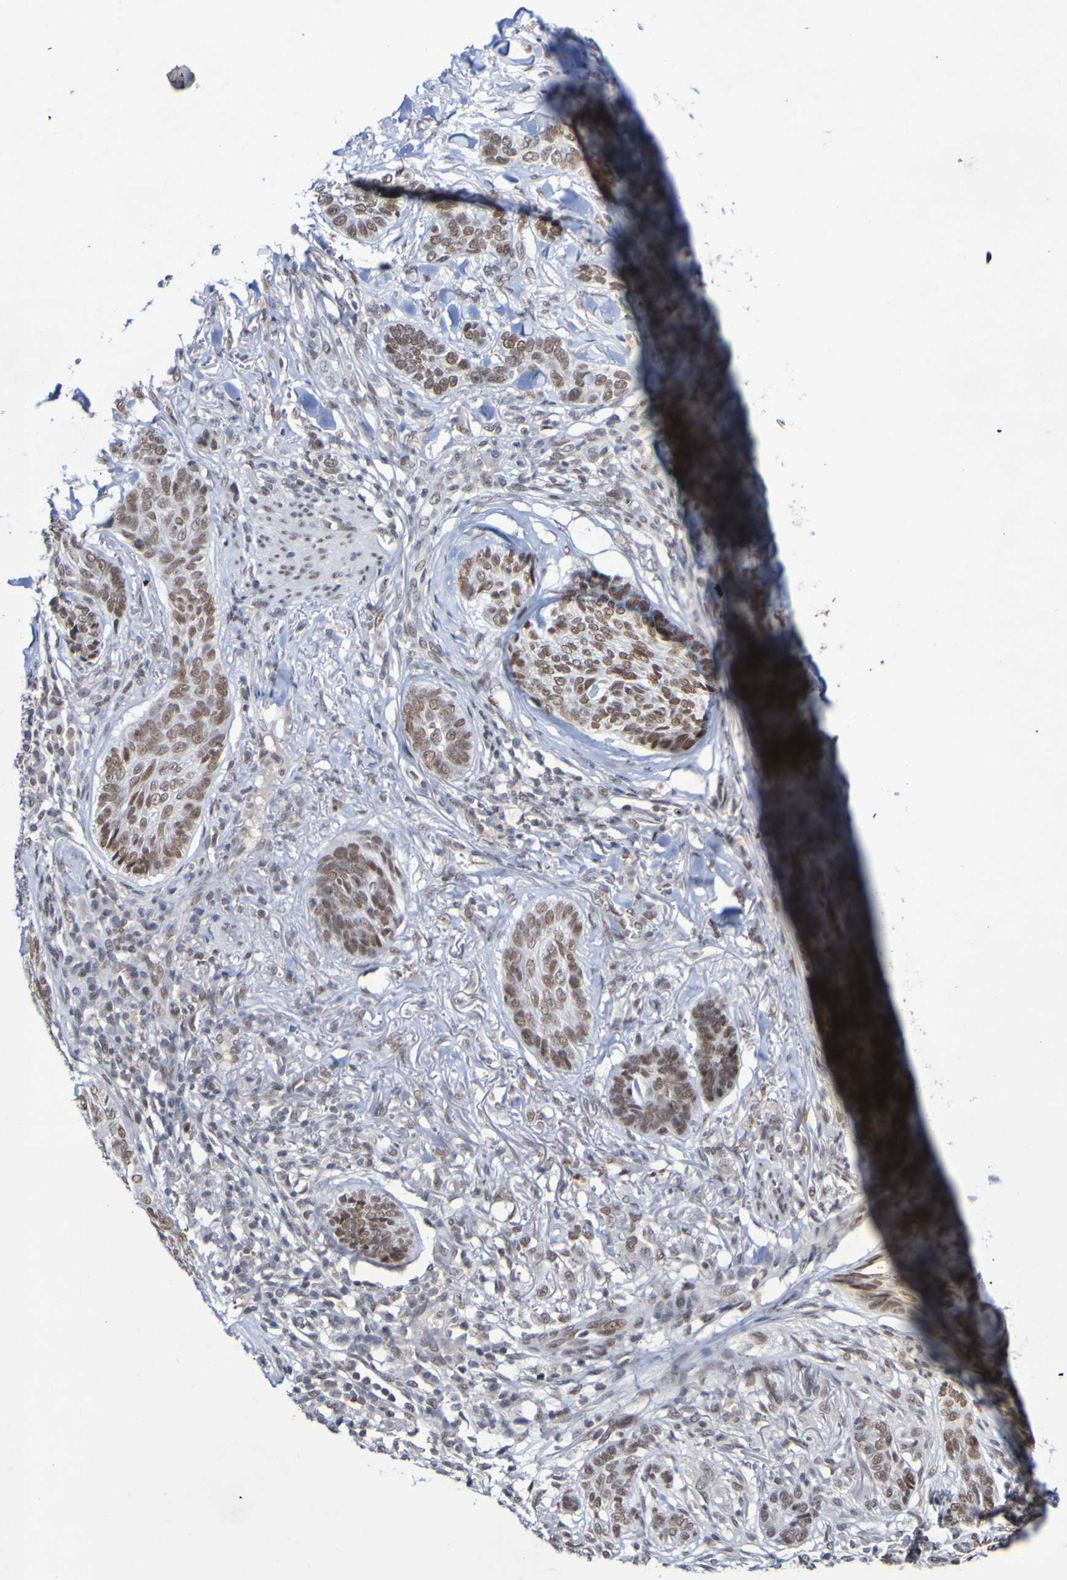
{"staining": {"intensity": "moderate", "quantity": ">75%", "location": "nuclear"}, "tissue": "skin cancer", "cell_type": "Tumor cells", "image_type": "cancer", "snomed": [{"axis": "morphology", "description": "Basal cell carcinoma"}, {"axis": "topography", "description": "Skin"}], "caption": "An immunohistochemistry (IHC) image of neoplastic tissue is shown. Protein staining in brown shows moderate nuclear positivity in skin cancer within tumor cells.", "gene": "PCGF1", "patient": {"sex": "male", "age": 43}}